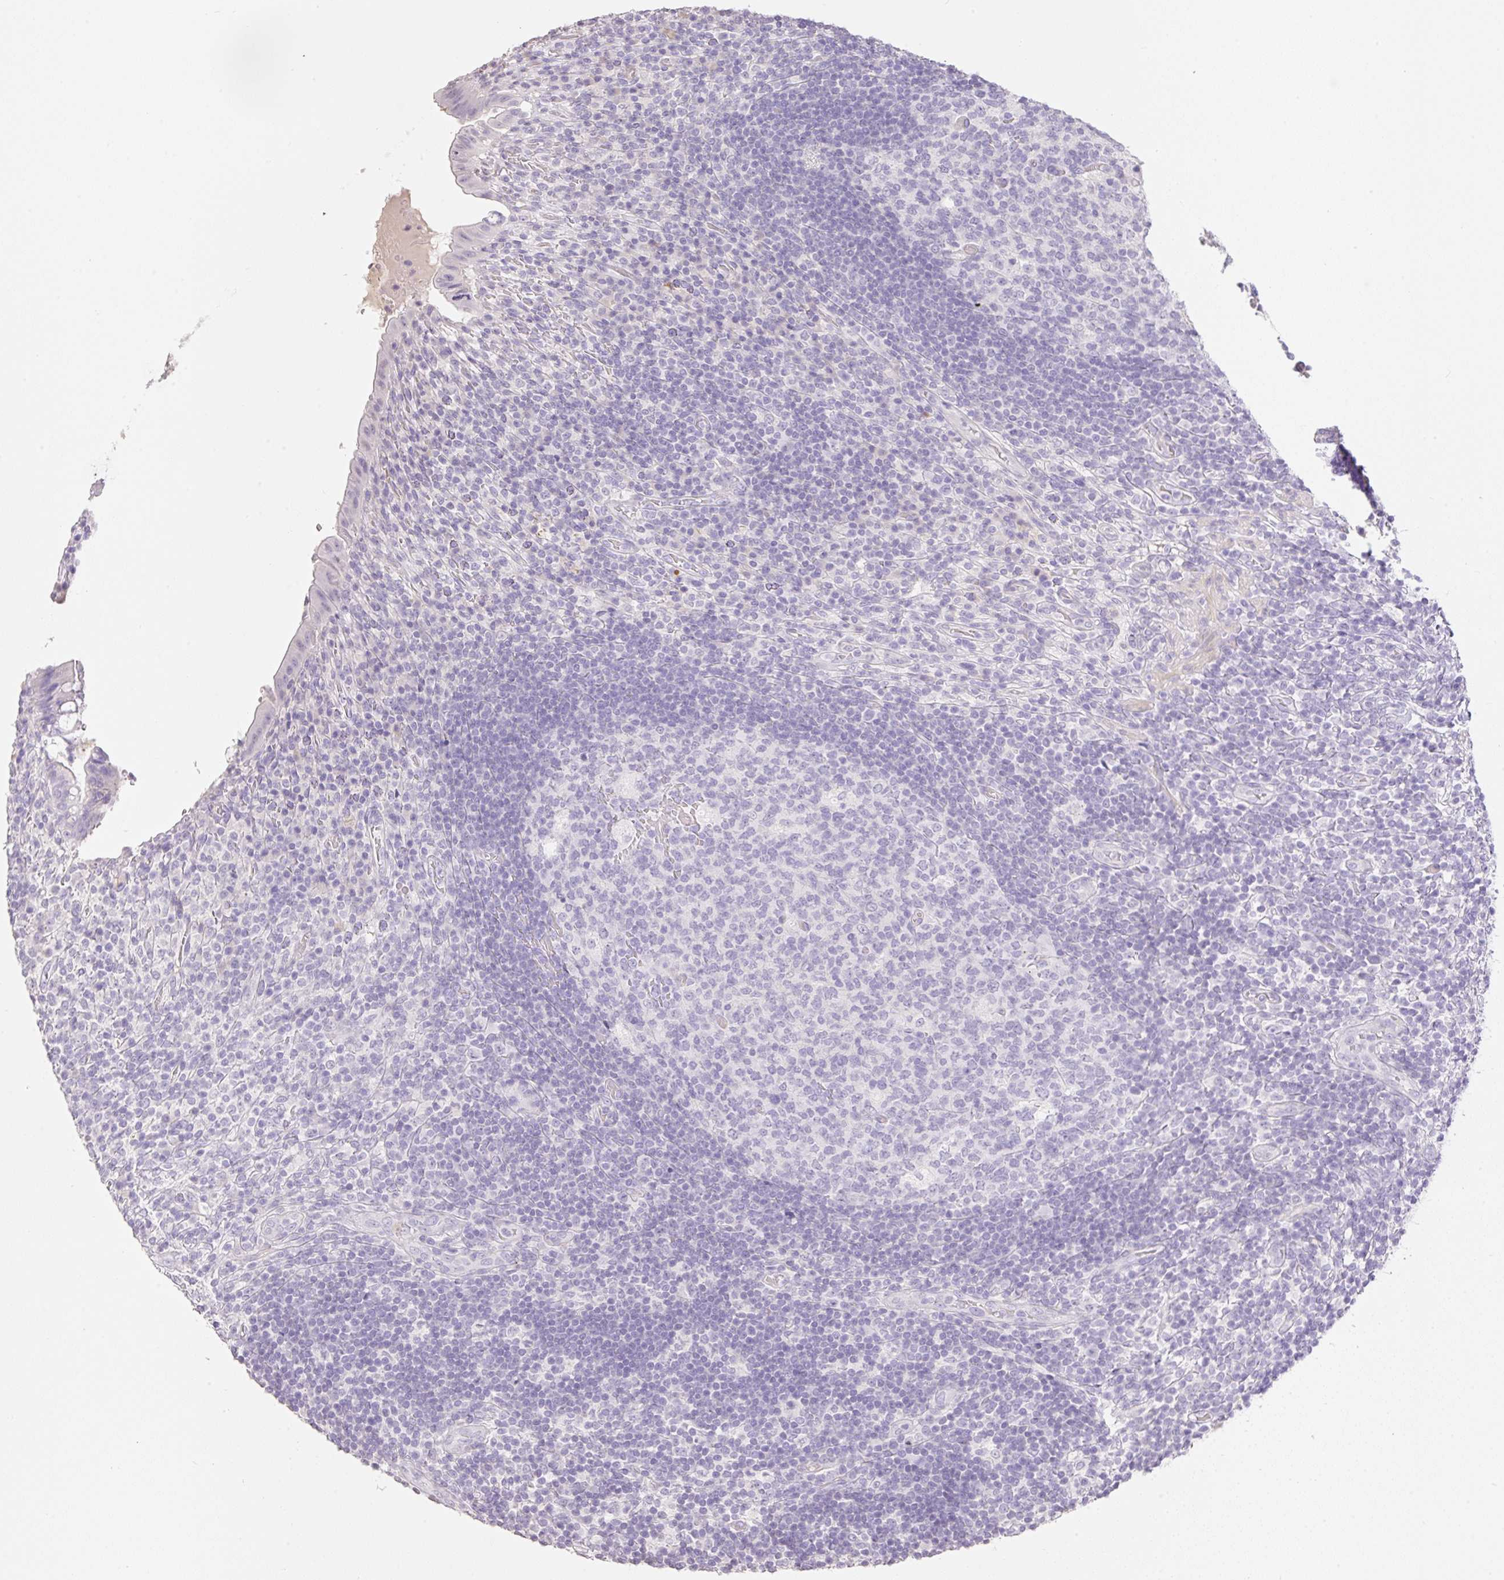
{"staining": {"intensity": "negative", "quantity": "none", "location": "none"}, "tissue": "appendix", "cell_type": "Glandular cells", "image_type": "normal", "snomed": [{"axis": "morphology", "description": "Normal tissue, NOS"}, {"axis": "topography", "description": "Appendix"}], "caption": "High power microscopy histopathology image of an IHC image of normal appendix, revealing no significant staining in glandular cells.", "gene": "HCRTR2", "patient": {"sex": "female", "age": 43}}